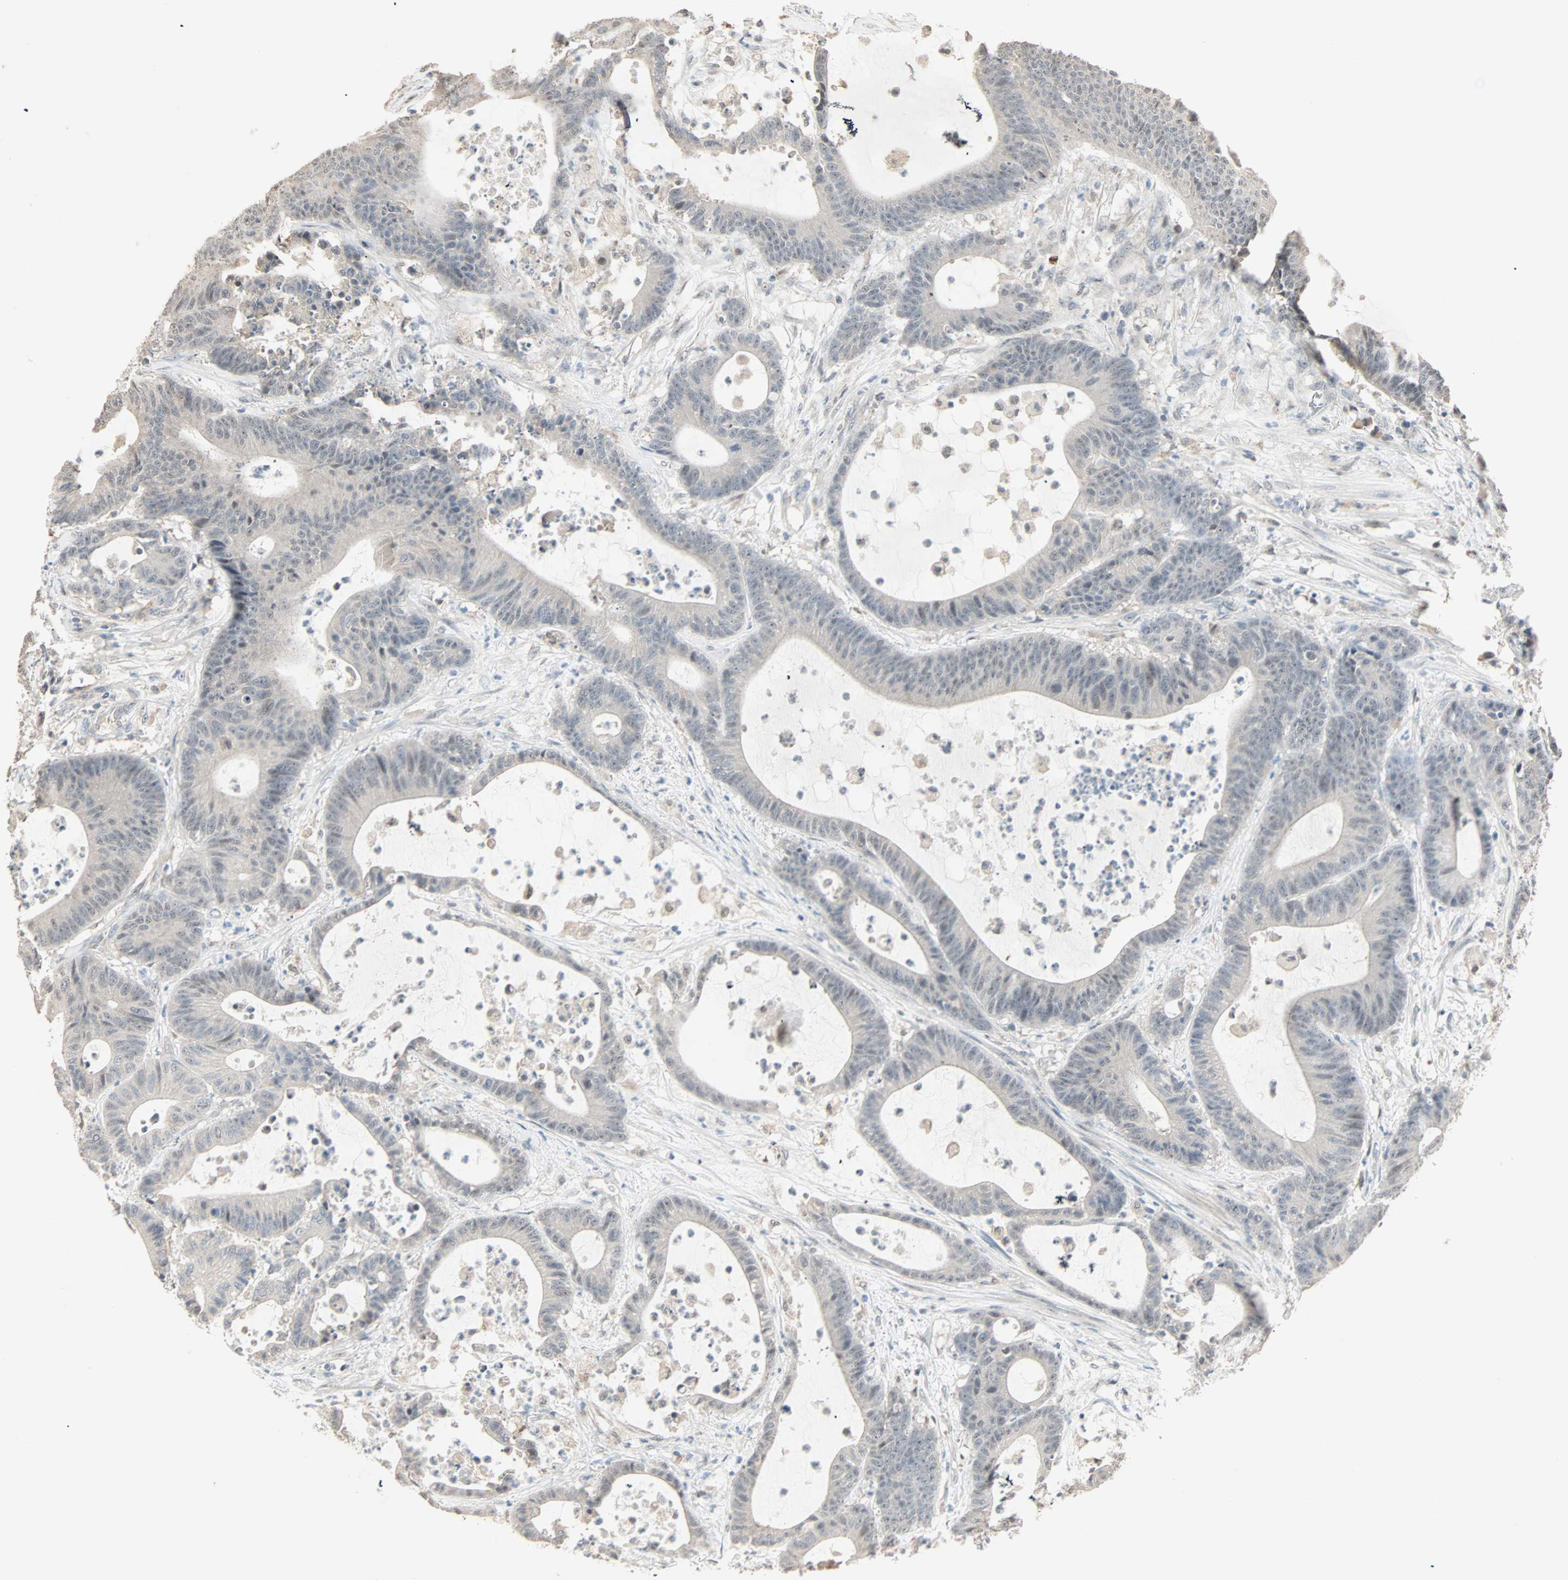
{"staining": {"intensity": "weak", "quantity": "<25%", "location": "cytoplasmic/membranous,nuclear"}, "tissue": "colorectal cancer", "cell_type": "Tumor cells", "image_type": "cancer", "snomed": [{"axis": "morphology", "description": "Adenocarcinoma, NOS"}, {"axis": "topography", "description": "Colon"}], "caption": "Histopathology image shows no protein expression in tumor cells of colorectal cancer (adenocarcinoma) tissue.", "gene": "KDM4A", "patient": {"sex": "female", "age": 84}}